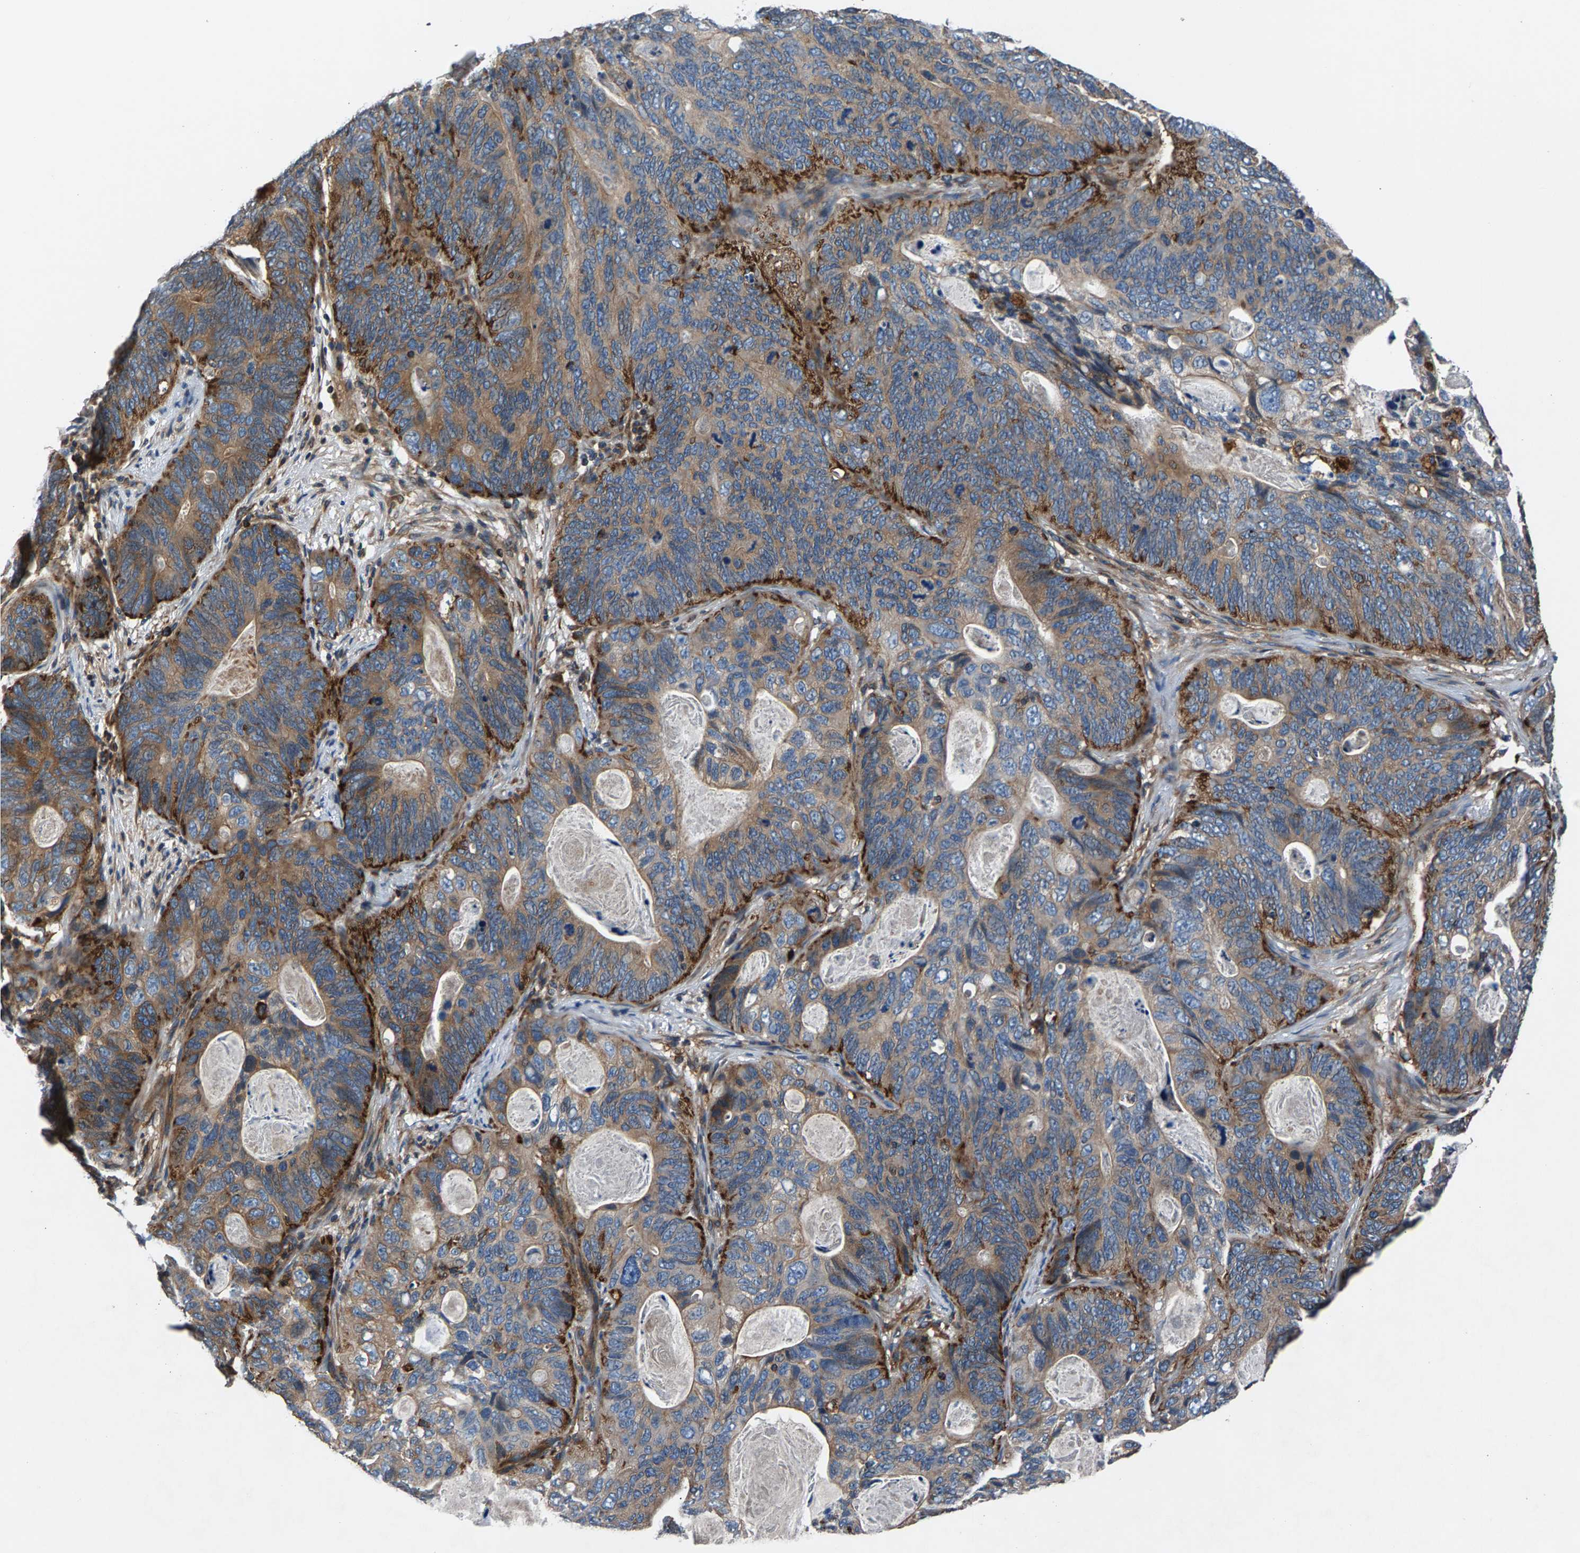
{"staining": {"intensity": "moderate", "quantity": "25%-75%", "location": "cytoplasmic/membranous"}, "tissue": "stomach cancer", "cell_type": "Tumor cells", "image_type": "cancer", "snomed": [{"axis": "morphology", "description": "Normal tissue, NOS"}, {"axis": "morphology", "description": "Adenocarcinoma, NOS"}, {"axis": "topography", "description": "Stomach"}], "caption": "Immunohistochemistry of human stomach cancer reveals medium levels of moderate cytoplasmic/membranous staining in about 25%-75% of tumor cells.", "gene": "LPCAT1", "patient": {"sex": "female", "age": 89}}